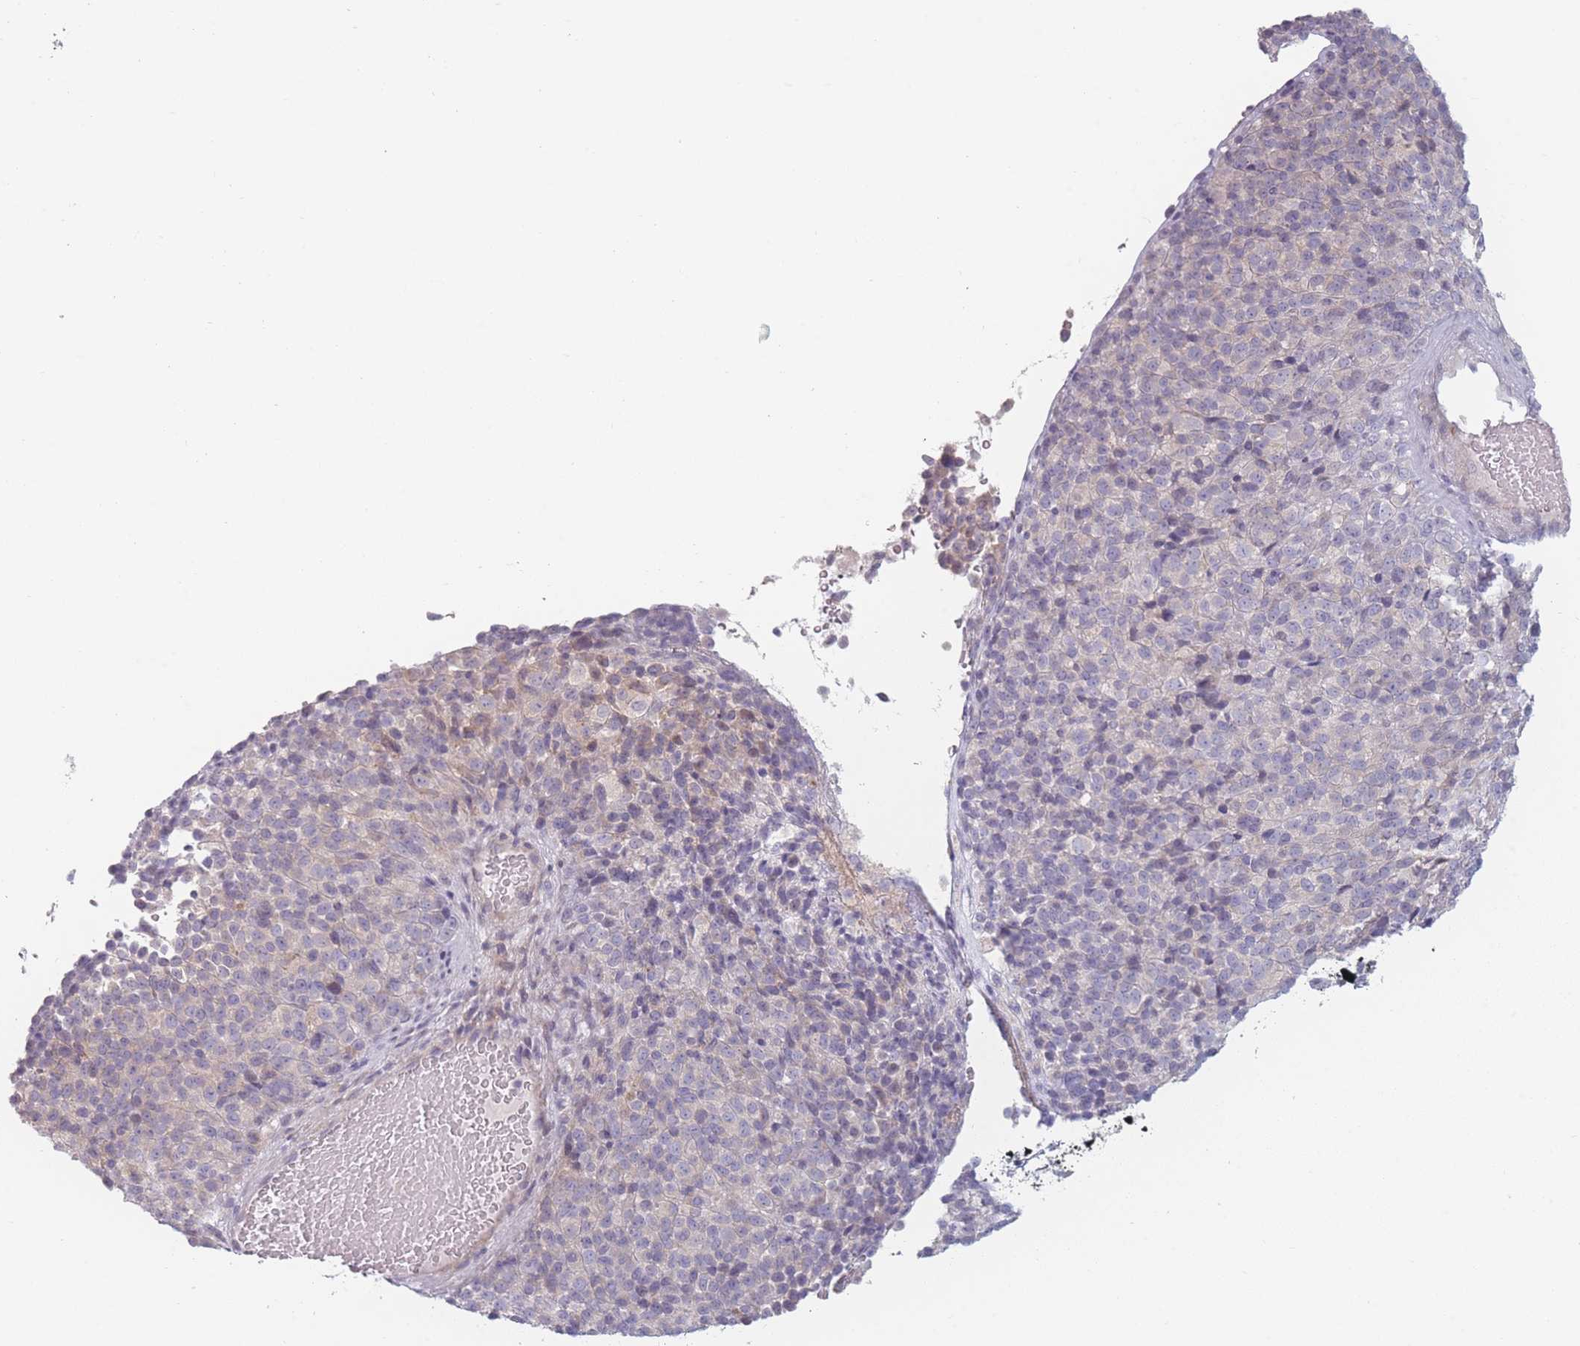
{"staining": {"intensity": "negative", "quantity": "none", "location": "none"}, "tissue": "melanoma", "cell_type": "Tumor cells", "image_type": "cancer", "snomed": [{"axis": "morphology", "description": "Malignant melanoma, Metastatic site"}, {"axis": "topography", "description": "Brain"}], "caption": "High magnification brightfield microscopy of malignant melanoma (metastatic site) stained with DAB (brown) and counterstained with hematoxylin (blue): tumor cells show no significant staining.", "gene": "RASL10B", "patient": {"sex": "female", "age": 56}}